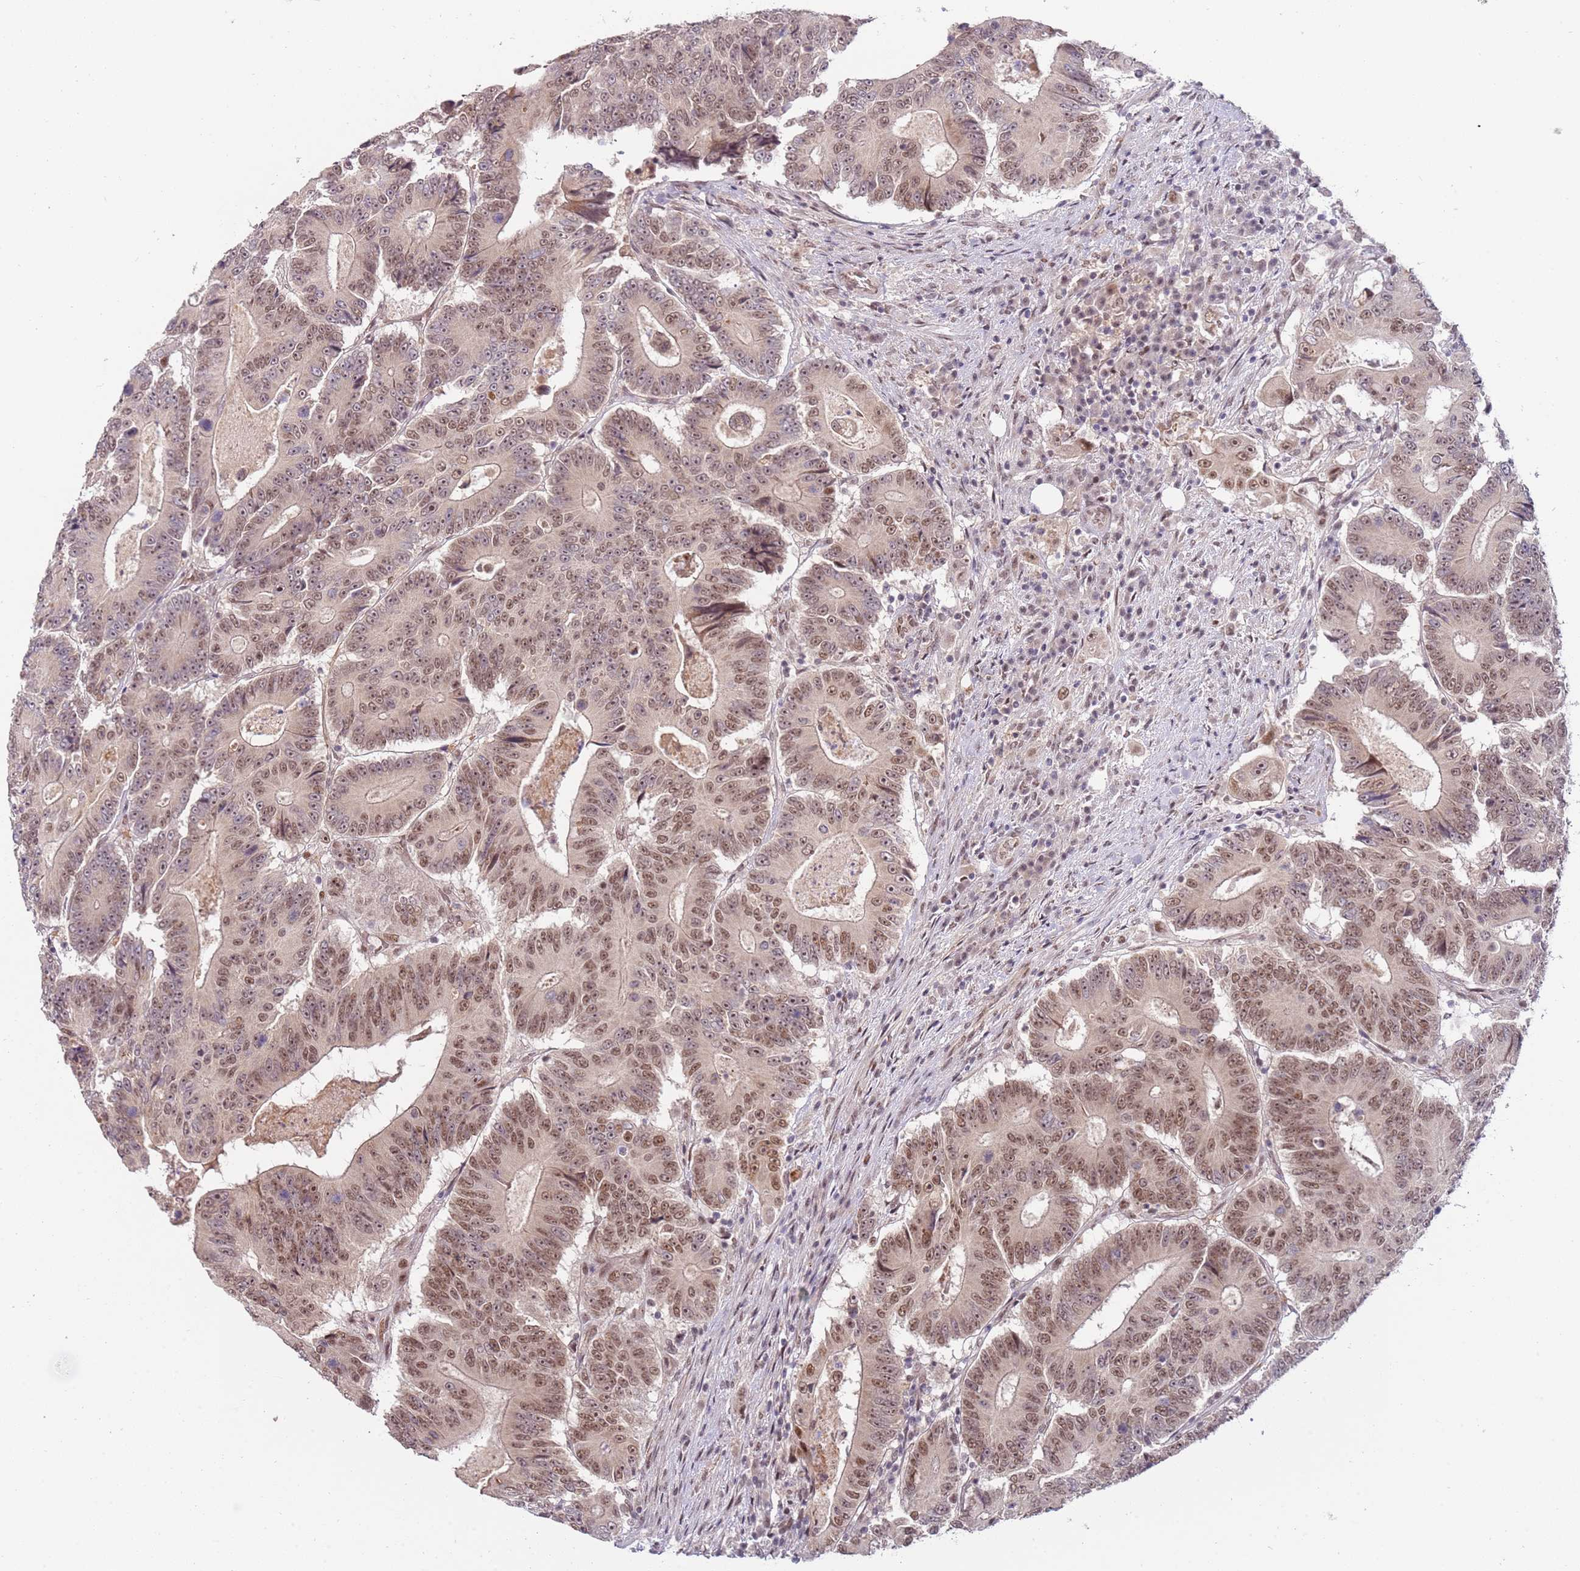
{"staining": {"intensity": "moderate", "quantity": ">75%", "location": "nuclear"}, "tissue": "colorectal cancer", "cell_type": "Tumor cells", "image_type": "cancer", "snomed": [{"axis": "morphology", "description": "Adenocarcinoma, NOS"}, {"axis": "topography", "description": "Colon"}], "caption": "Colorectal cancer stained with DAB immunohistochemistry (IHC) shows medium levels of moderate nuclear positivity in approximately >75% of tumor cells.", "gene": "LGALSL", "patient": {"sex": "male", "age": 83}}